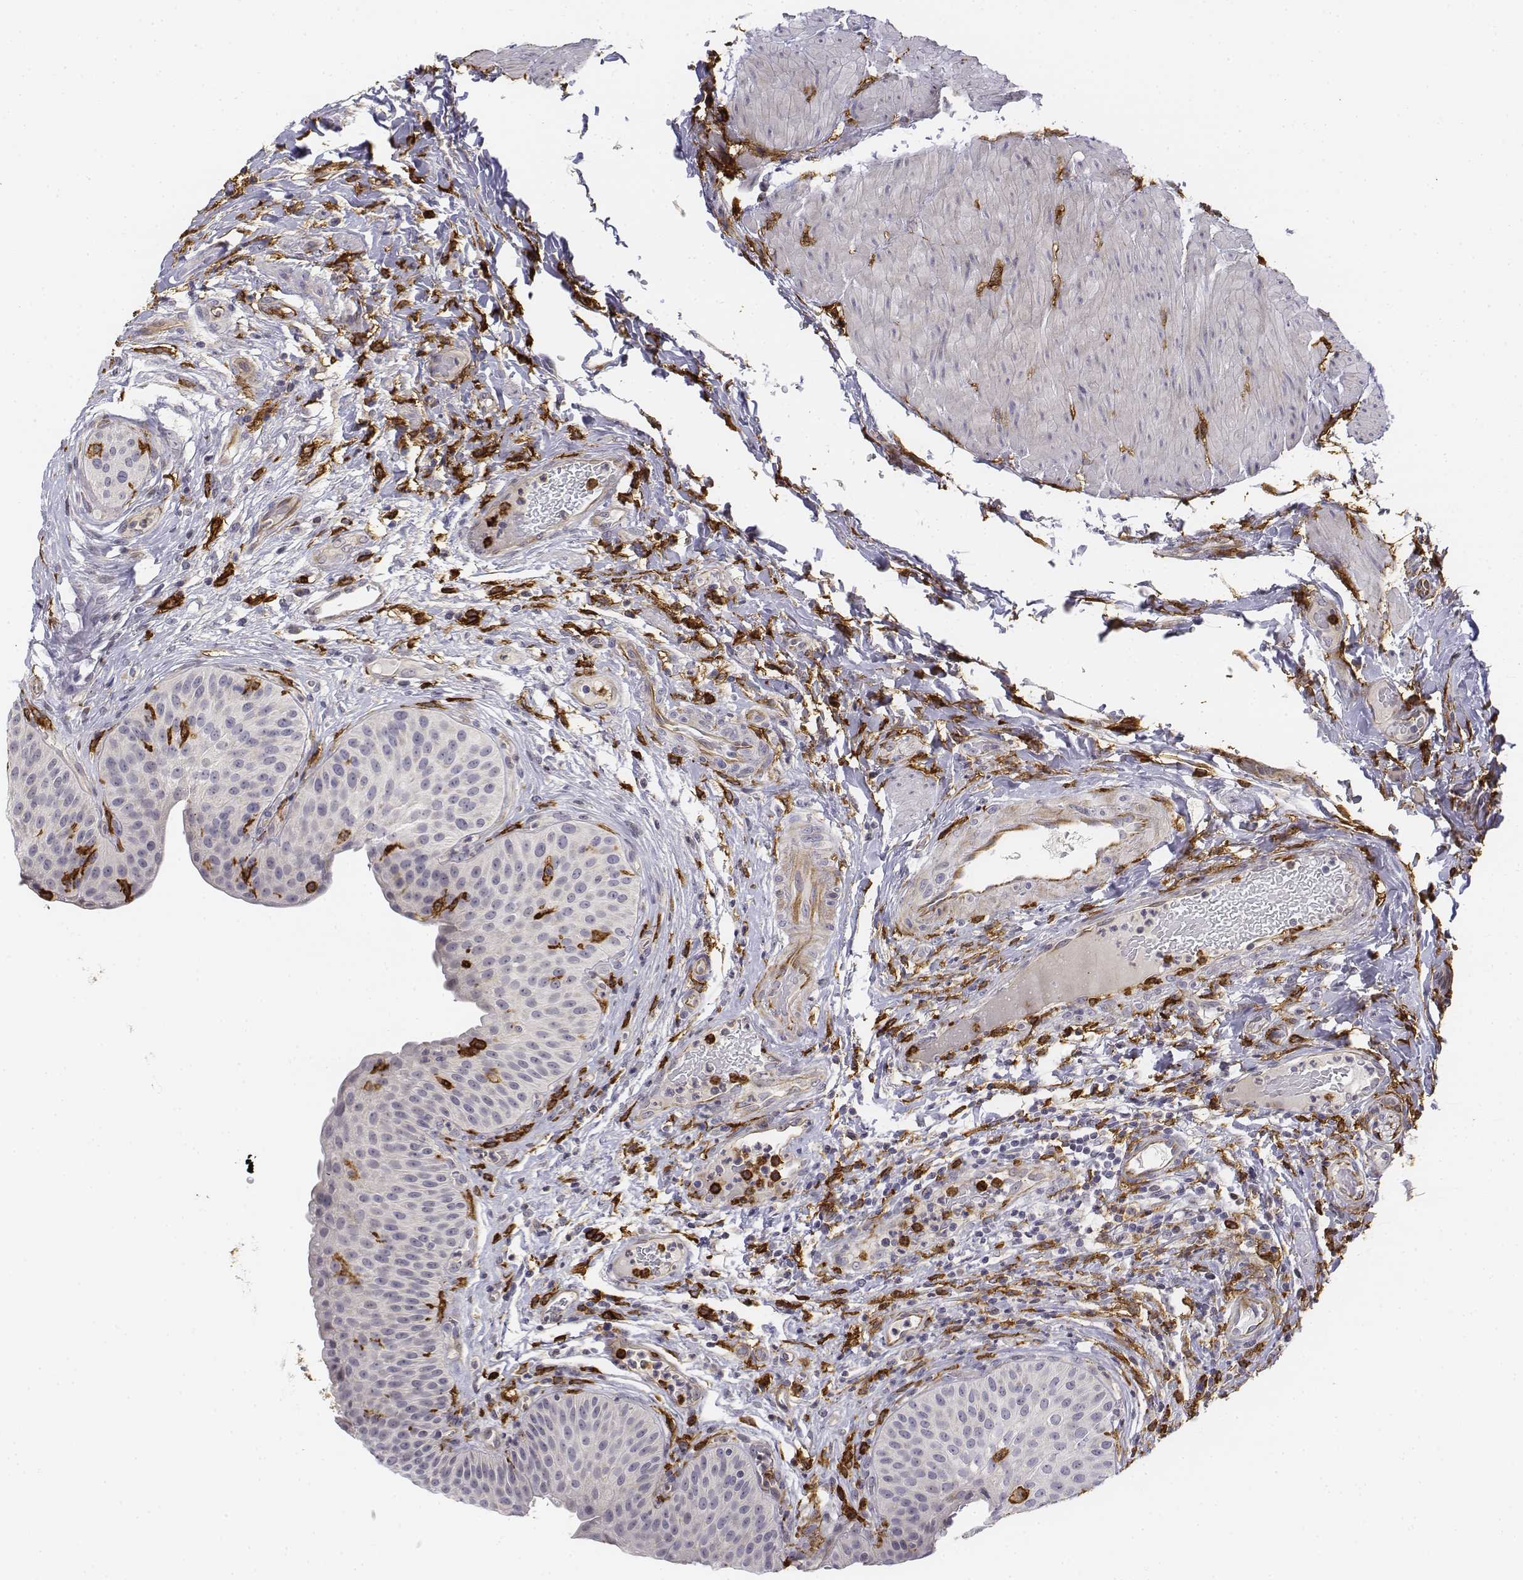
{"staining": {"intensity": "negative", "quantity": "none", "location": "none"}, "tissue": "urinary bladder", "cell_type": "Urothelial cells", "image_type": "normal", "snomed": [{"axis": "morphology", "description": "Normal tissue, NOS"}, {"axis": "topography", "description": "Urinary bladder"}], "caption": "An IHC photomicrograph of normal urinary bladder is shown. There is no staining in urothelial cells of urinary bladder.", "gene": "CD14", "patient": {"sex": "male", "age": 66}}